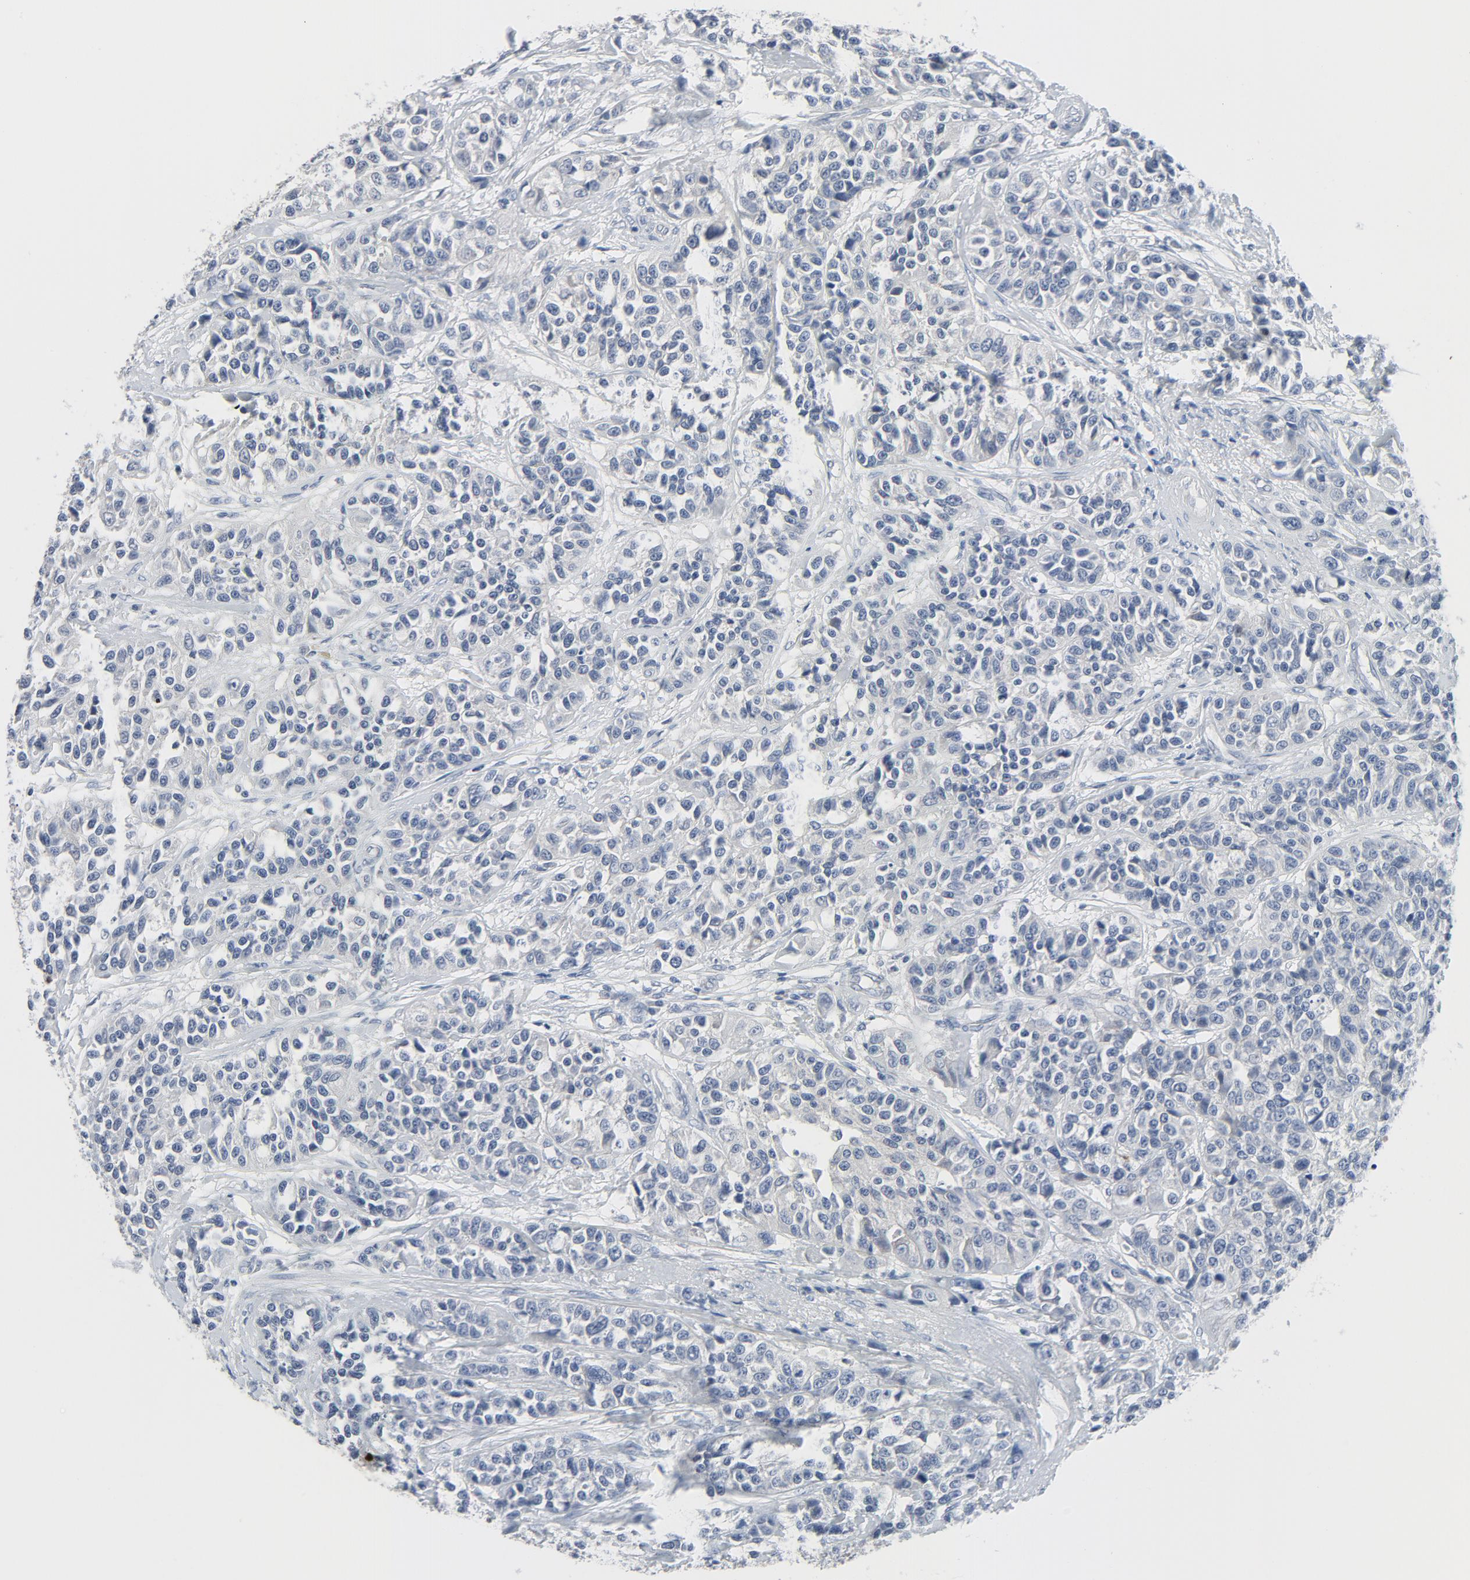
{"staining": {"intensity": "negative", "quantity": "none", "location": "none"}, "tissue": "urothelial cancer", "cell_type": "Tumor cells", "image_type": "cancer", "snomed": [{"axis": "morphology", "description": "Urothelial carcinoma, High grade"}, {"axis": "topography", "description": "Urinary bladder"}], "caption": "High magnification brightfield microscopy of high-grade urothelial carcinoma stained with DAB (3,3'-diaminobenzidine) (brown) and counterstained with hematoxylin (blue): tumor cells show no significant staining. (DAB immunohistochemistry visualized using brightfield microscopy, high magnification).", "gene": "TSG101", "patient": {"sex": "female", "age": 81}}